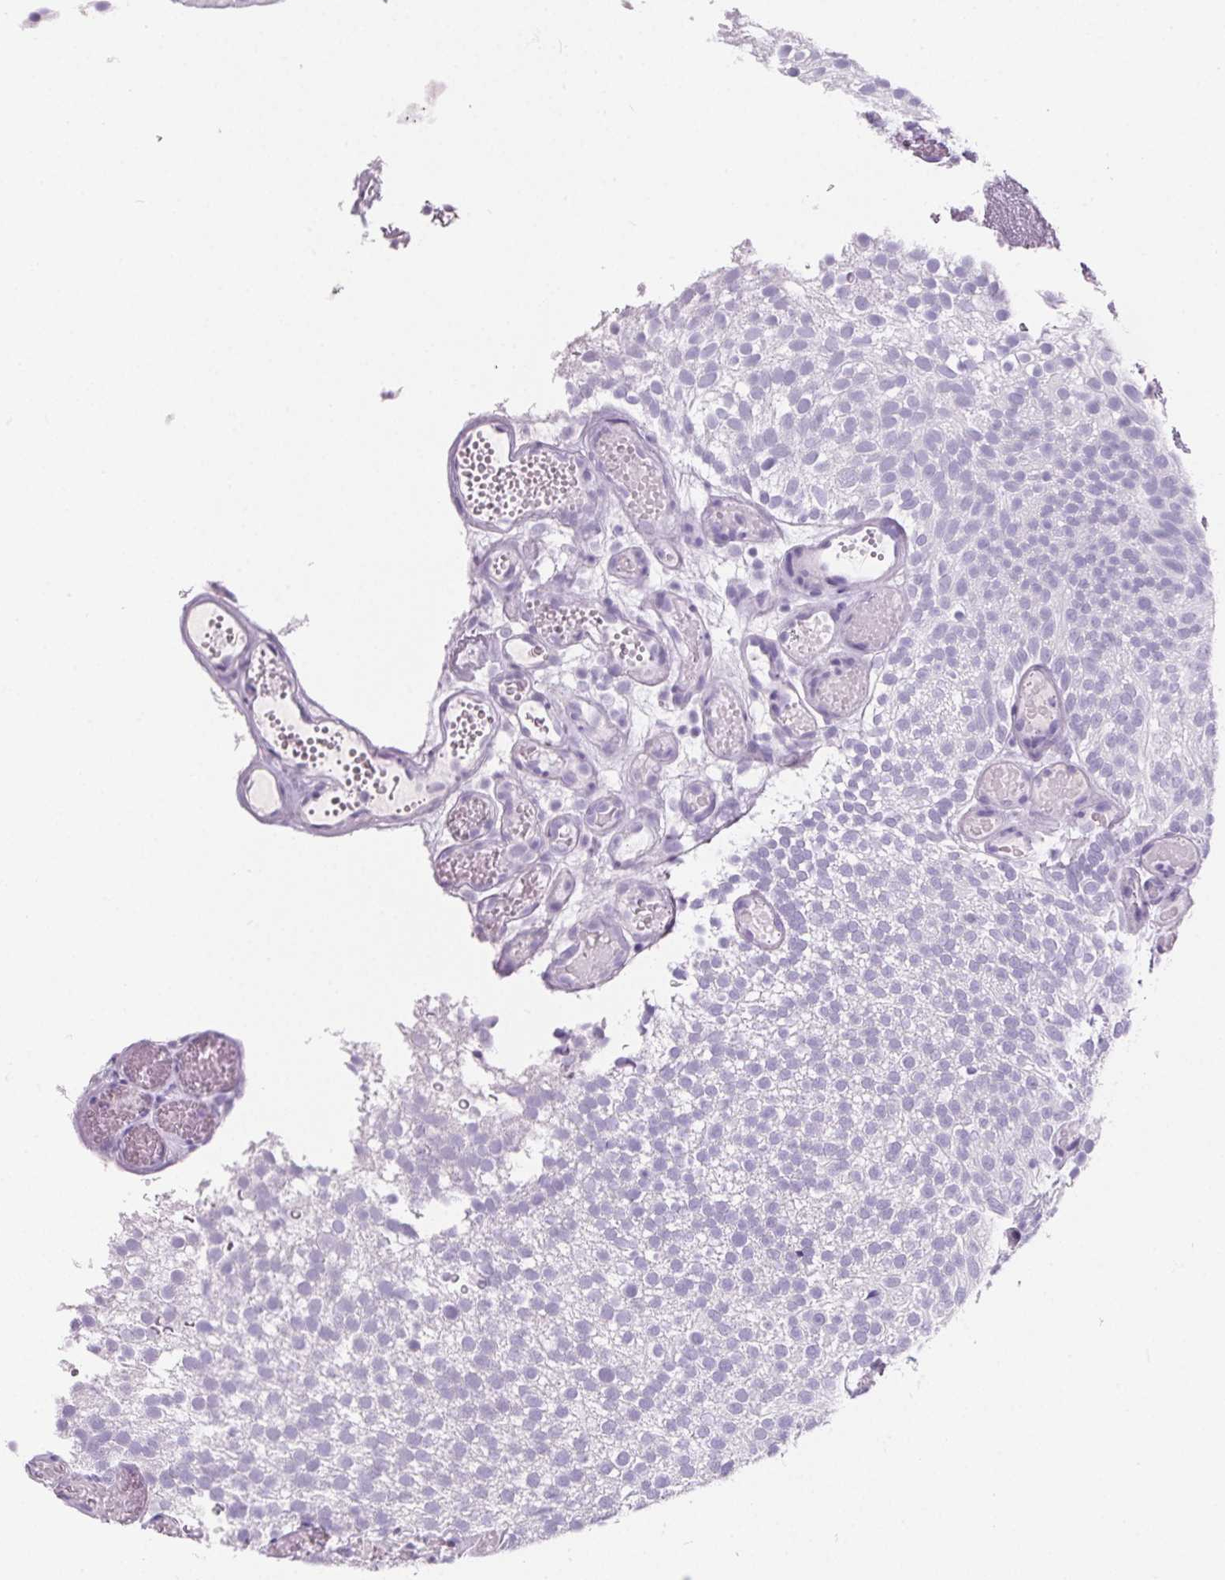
{"staining": {"intensity": "negative", "quantity": "none", "location": "none"}, "tissue": "urothelial cancer", "cell_type": "Tumor cells", "image_type": "cancer", "snomed": [{"axis": "morphology", "description": "Urothelial carcinoma, Low grade"}, {"axis": "topography", "description": "Urinary bladder"}], "caption": "Immunohistochemistry image of neoplastic tissue: low-grade urothelial carcinoma stained with DAB demonstrates no significant protein positivity in tumor cells.", "gene": "ADRB1", "patient": {"sex": "male", "age": 78}}